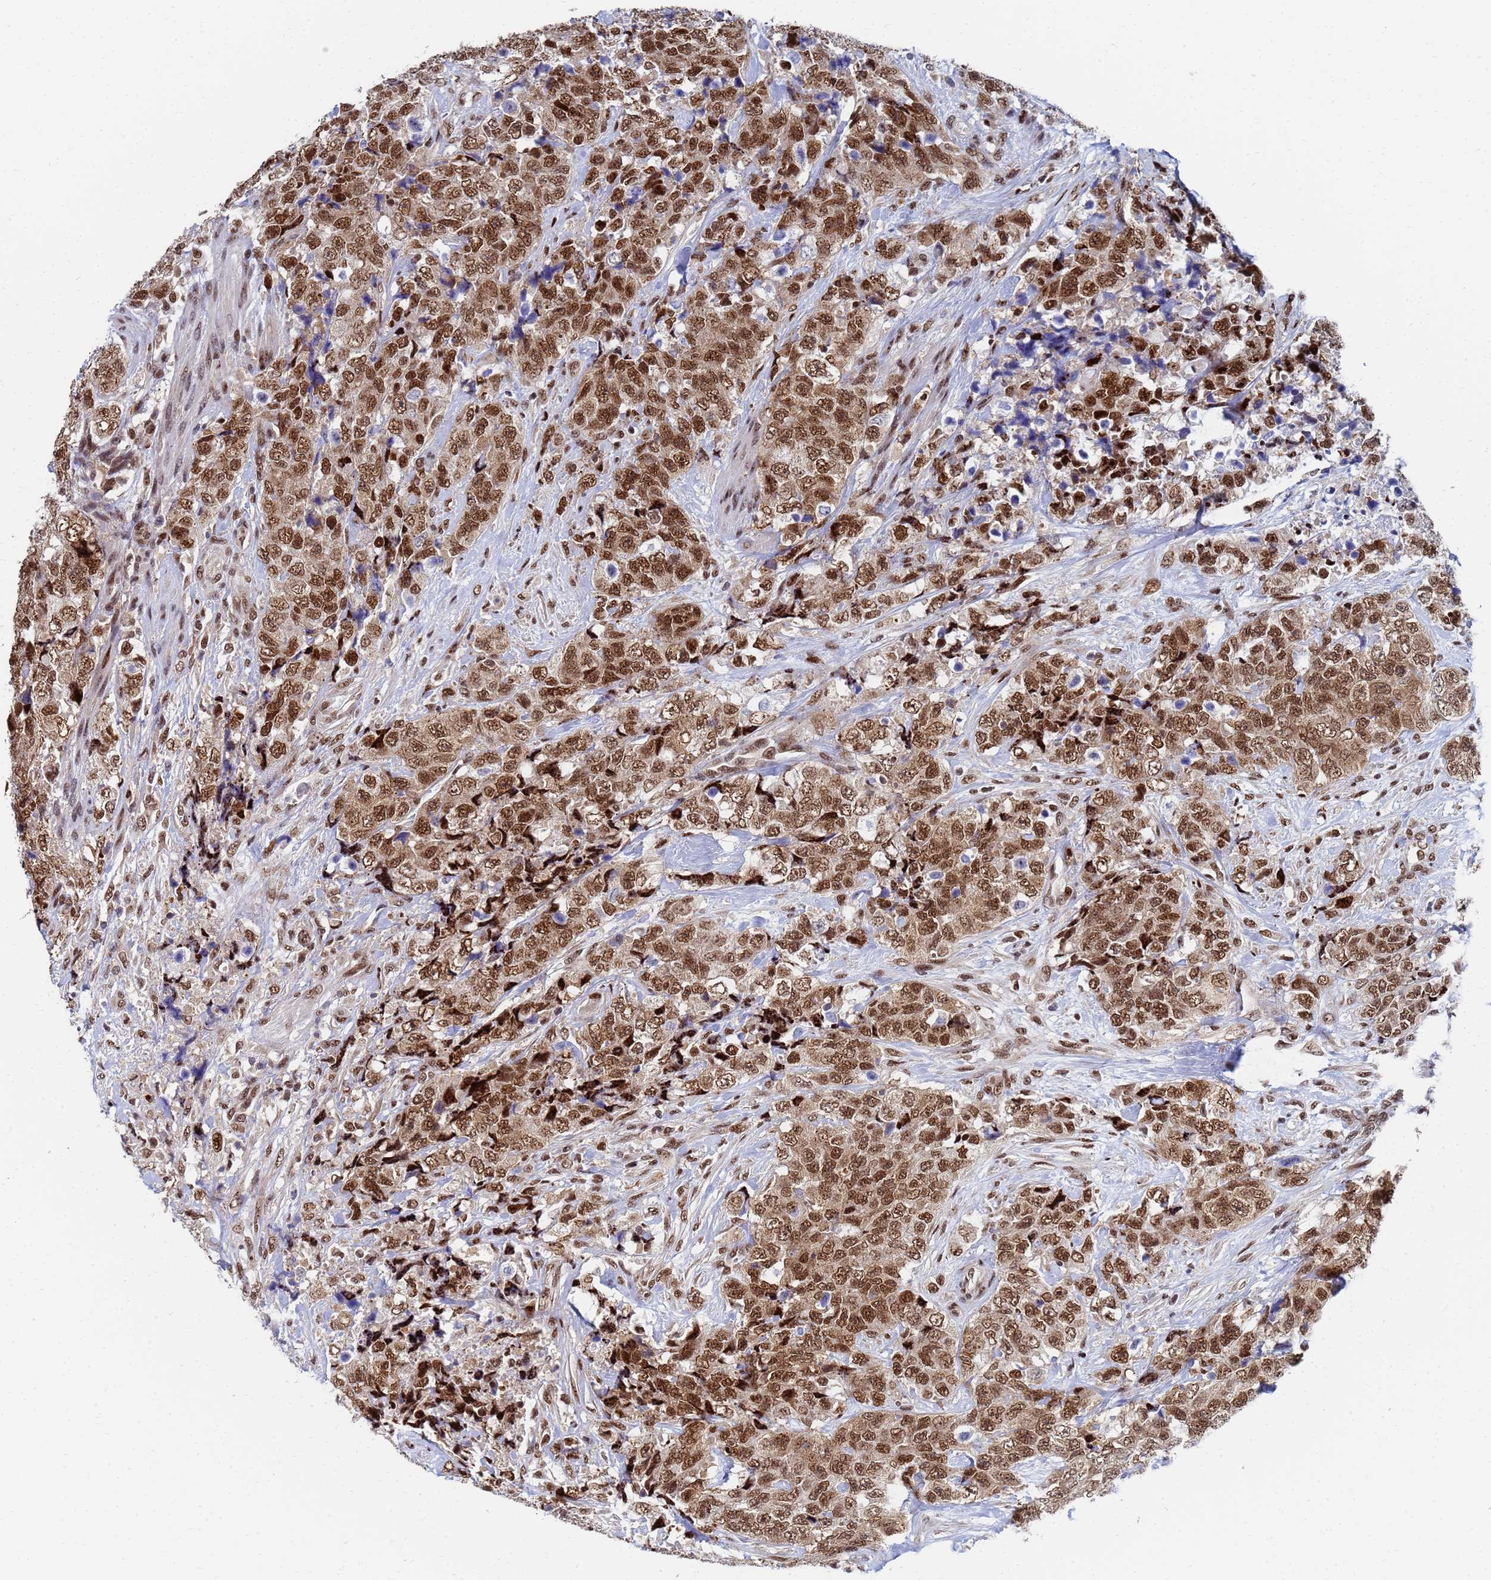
{"staining": {"intensity": "moderate", "quantity": ">75%", "location": "nuclear"}, "tissue": "urothelial cancer", "cell_type": "Tumor cells", "image_type": "cancer", "snomed": [{"axis": "morphology", "description": "Urothelial carcinoma, High grade"}, {"axis": "topography", "description": "Urinary bladder"}], "caption": "Approximately >75% of tumor cells in human urothelial cancer exhibit moderate nuclear protein positivity as visualized by brown immunohistochemical staining.", "gene": "AP5Z1", "patient": {"sex": "female", "age": 78}}